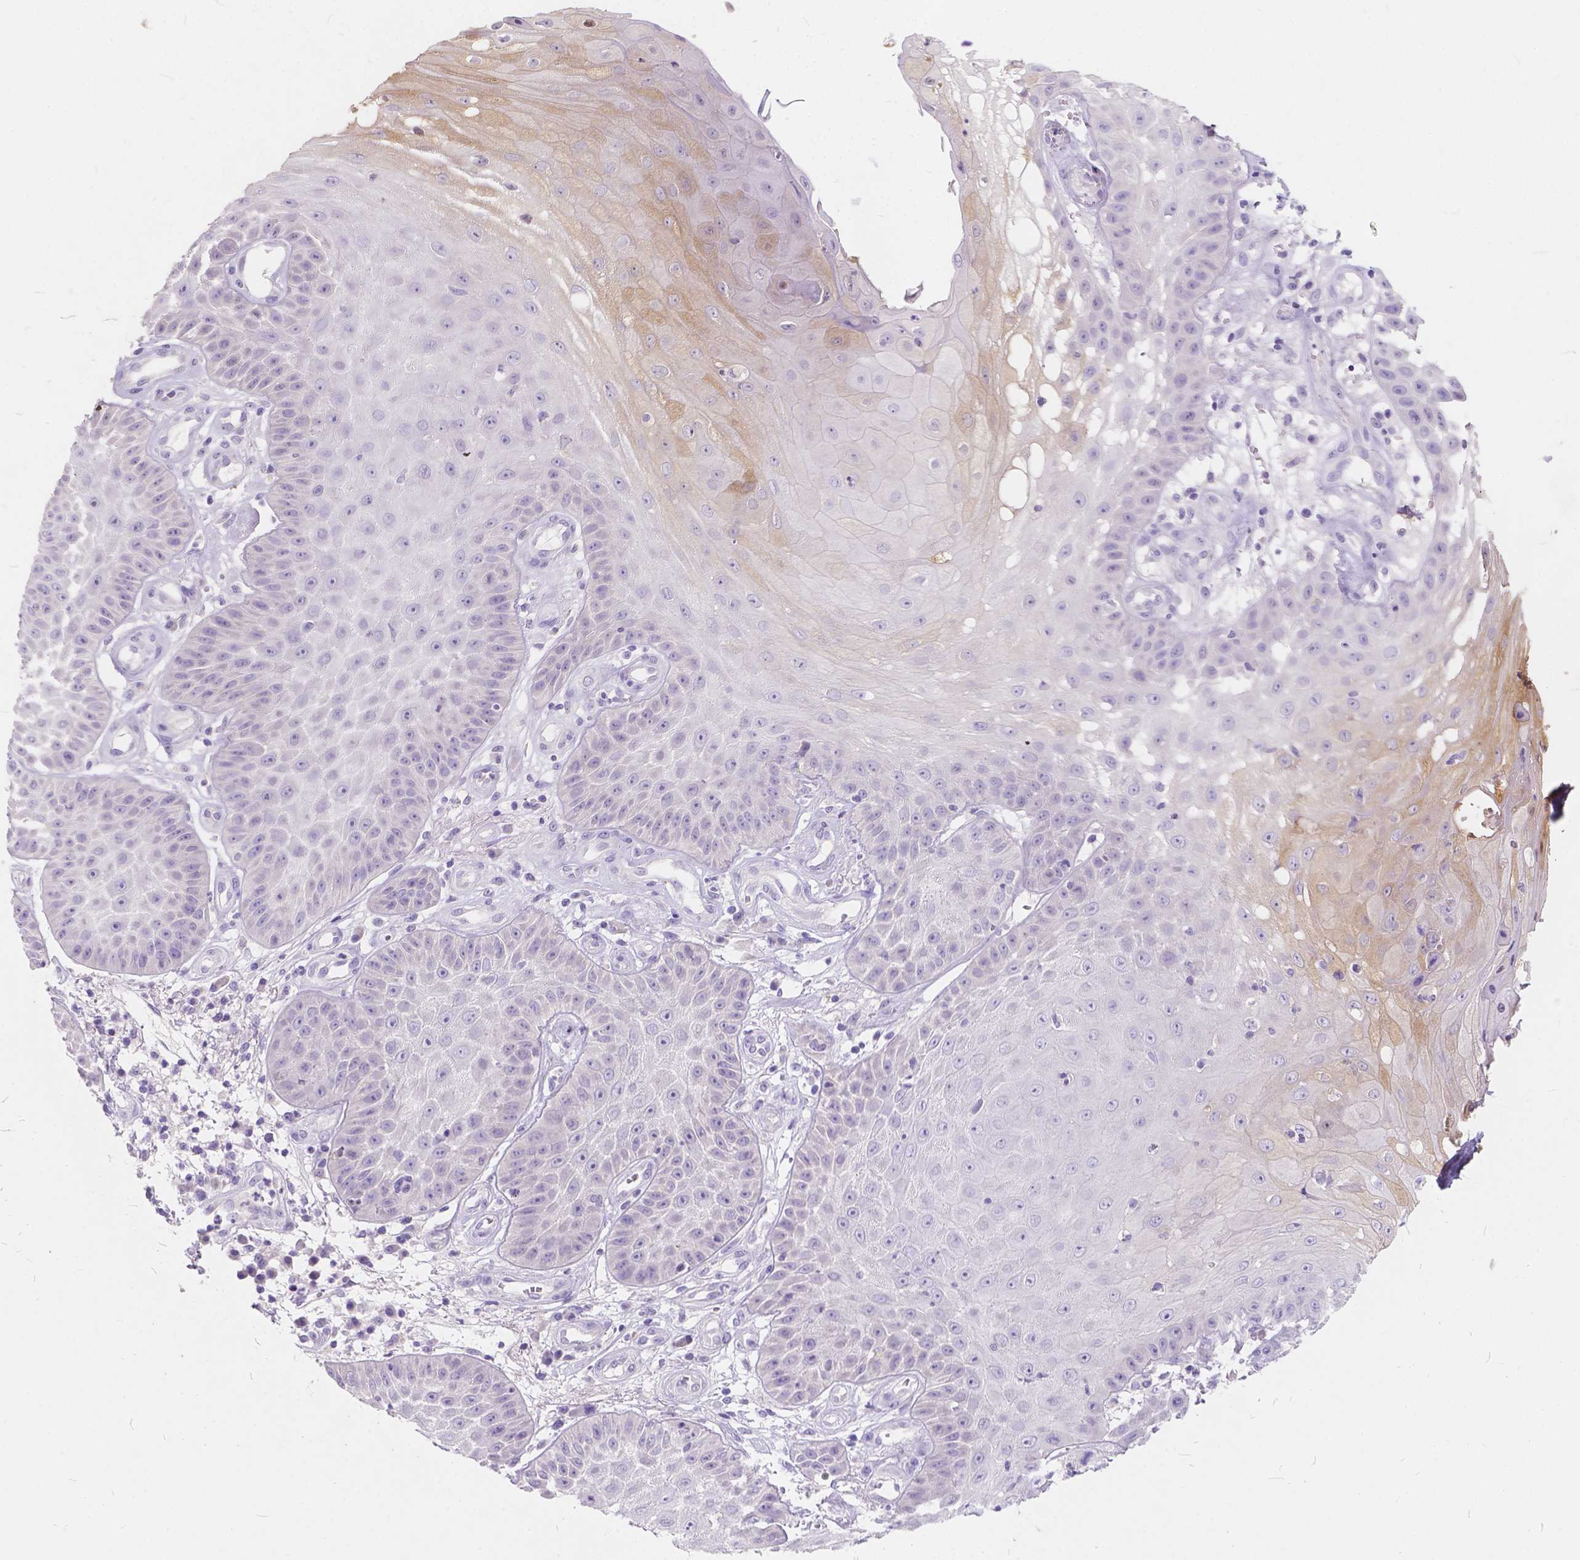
{"staining": {"intensity": "weak", "quantity": "<25%", "location": "cytoplasmic/membranous"}, "tissue": "skin cancer", "cell_type": "Tumor cells", "image_type": "cancer", "snomed": [{"axis": "morphology", "description": "Squamous cell carcinoma, NOS"}, {"axis": "topography", "description": "Skin"}], "caption": "The image demonstrates no staining of tumor cells in squamous cell carcinoma (skin).", "gene": "PEX11G", "patient": {"sex": "male", "age": 70}}